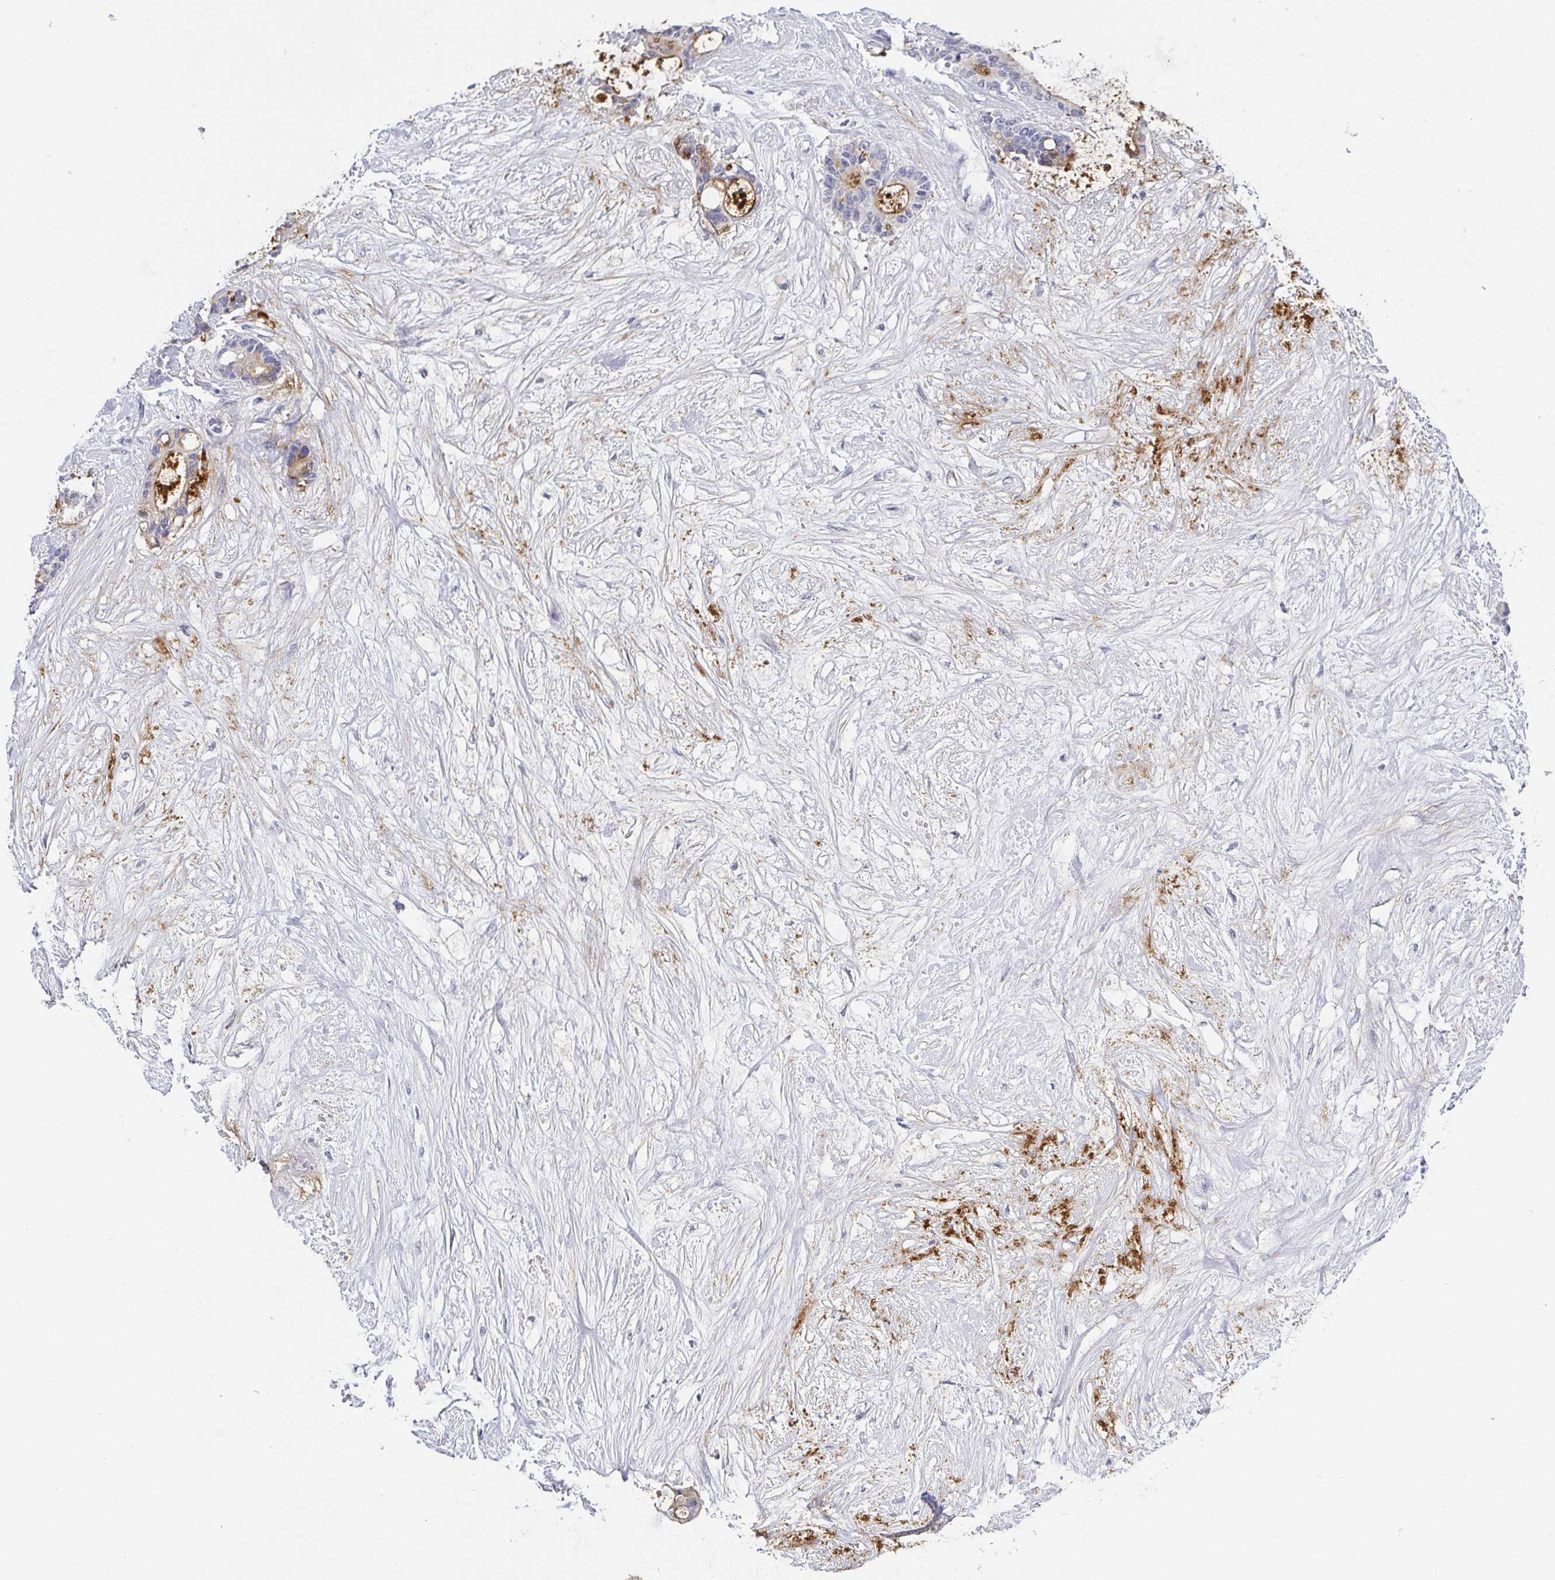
{"staining": {"intensity": "moderate", "quantity": "<25%", "location": "cytoplasmic/membranous"}, "tissue": "liver cancer", "cell_type": "Tumor cells", "image_type": "cancer", "snomed": [{"axis": "morphology", "description": "Normal tissue, NOS"}, {"axis": "morphology", "description": "Cholangiocarcinoma"}, {"axis": "topography", "description": "Liver"}, {"axis": "topography", "description": "Peripheral nerve tissue"}], "caption": "Immunohistochemistry (DAB) staining of human liver cancer (cholangiocarcinoma) shows moderate cytoplasmic/membranous protein staining in about <25% of tumor cells. The staining was performed using DAB (3,3'-diaminobenzidine), with brown indicating positive protein expression. Nuclei are stained blue with hematoxylin.", "gene": "RNASE7", "patient": {"sex": "female", "age": 73}}